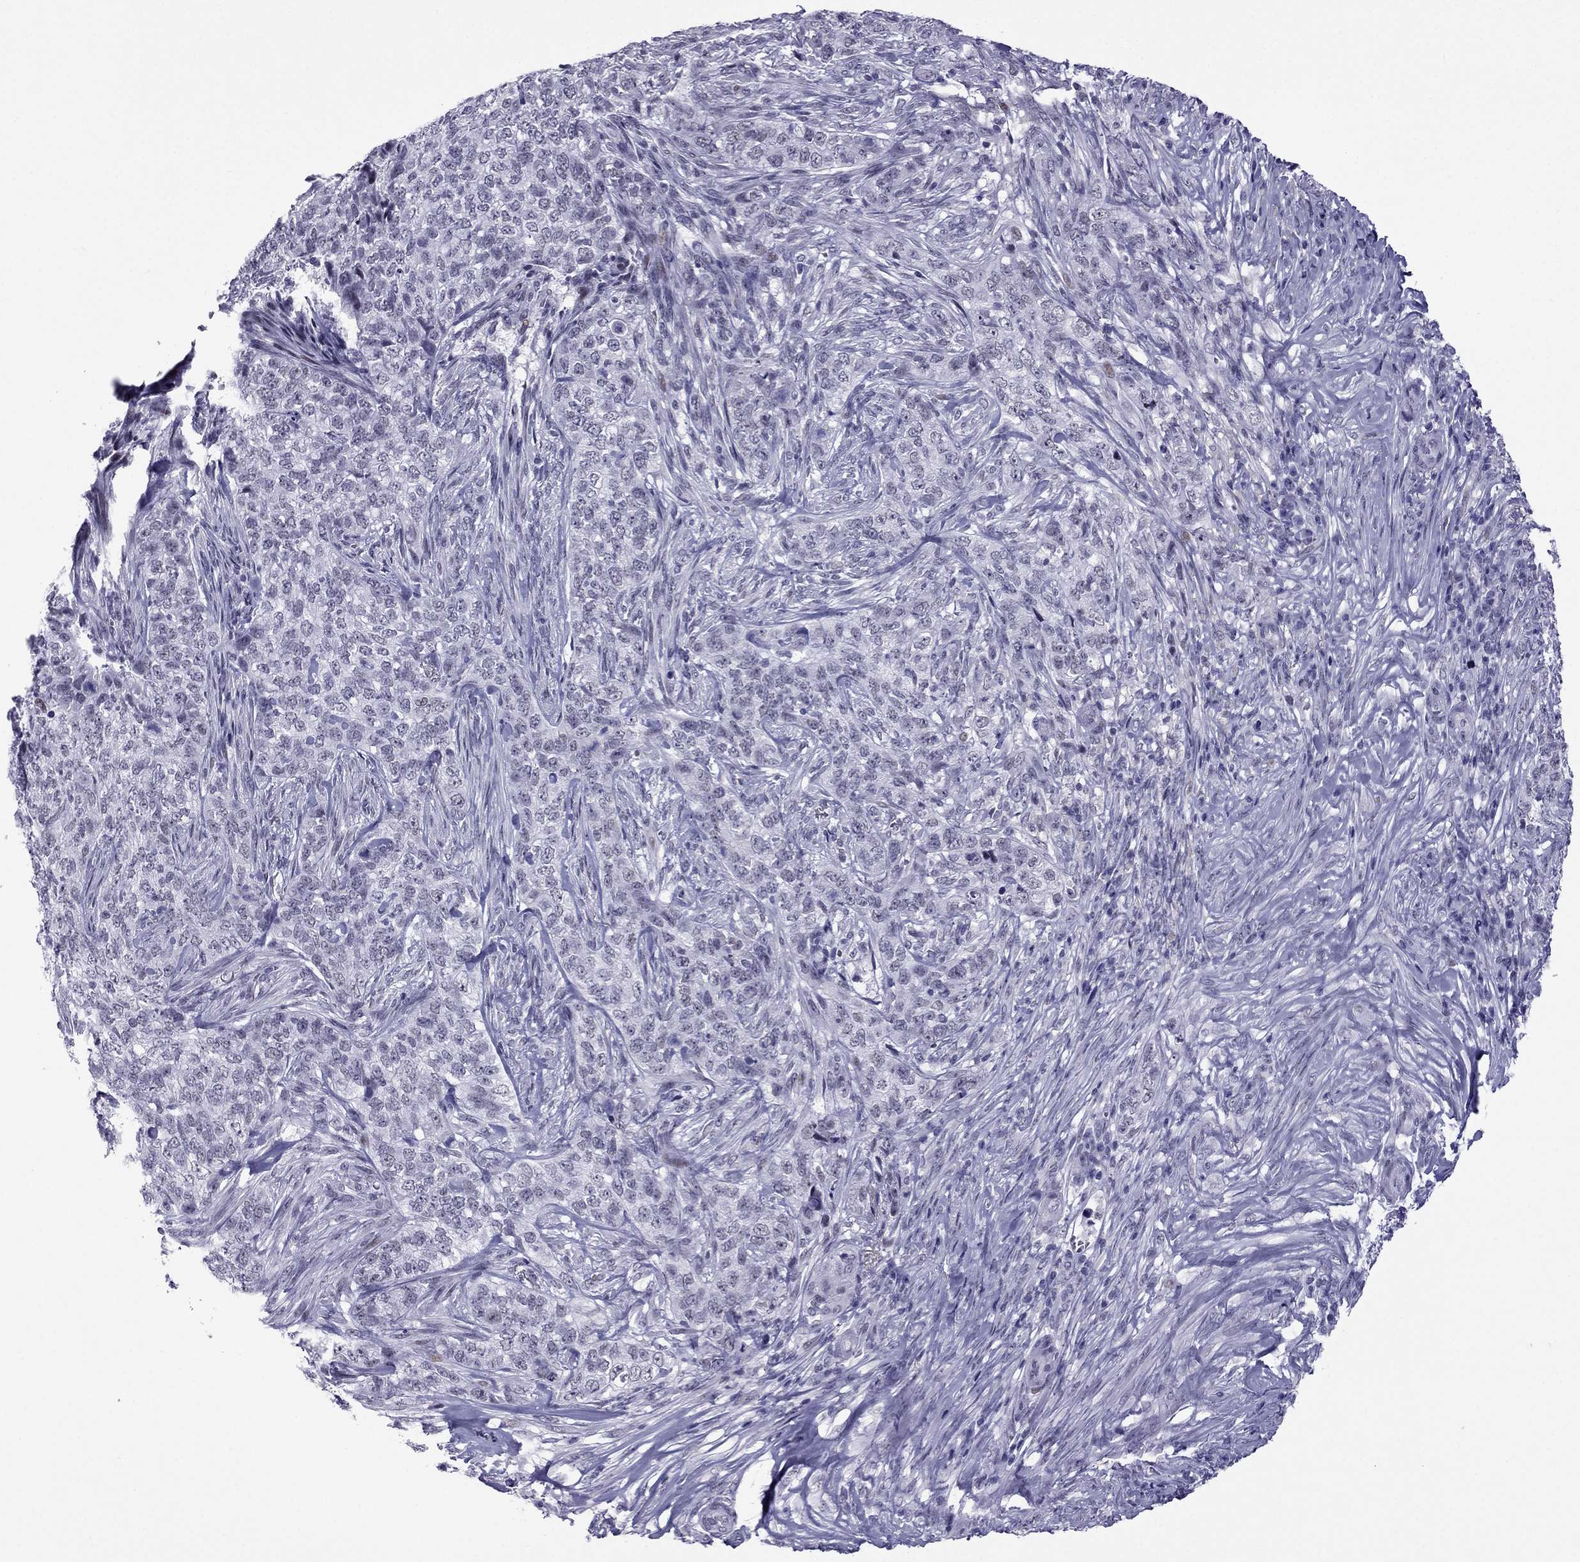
{"staining": {"intensity": "negative", "quantity": "none", "location": "none"}, "tissue": "skin cancer", "cell_type": "Tumor cells", "image_type": "cancer", "snomed": [{"axis": "morphology", "description": "Basal cell carcinoma"}, {"axis": "topography", "description": "Skin"}], "caption": "Skin basal cell carcinoma was stained to show a protein in brown. There is no significant positivity in tumor cells.", "gene": "MYLK3", "patient": {"sex": "female", "age": 69}}